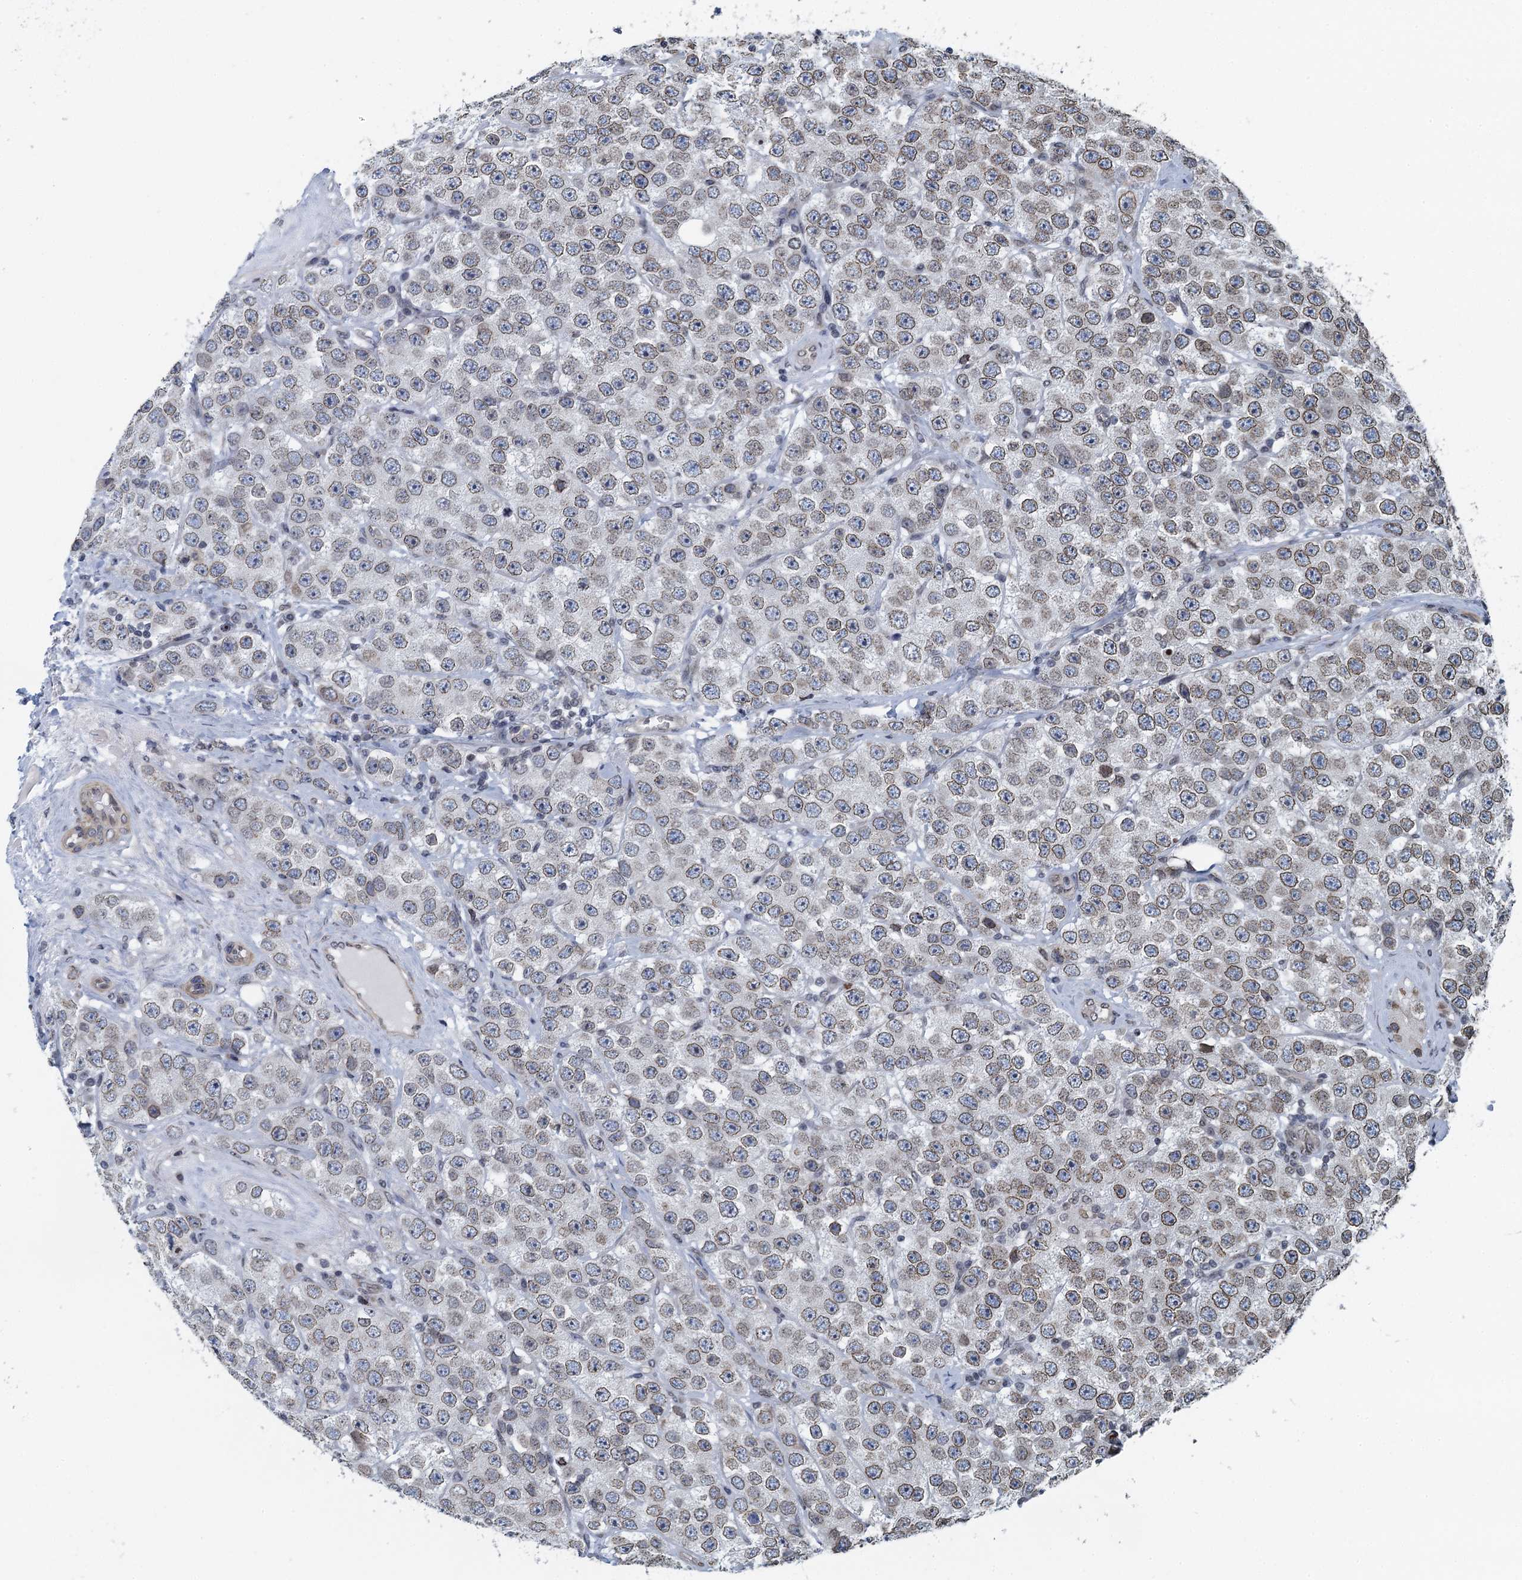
{"staining": {"intensity": "weak", "quantity": ">75%", "location": "cytoplasmic/membranous,nuclear"}, "tissue": "testis cancer", "cell_type": "Tumor cells", "image_type": "cancer", "snomed": [{"axis": "morphology", "description": "Seminoma, NOS"}, {"axis": "topography", "description": "Testis"}], "caption": "Immunohistochemistry (IHC) histopathology image of neoplastic tissue: seminoma (testis) stained using immunohistochemistry shows low levels of weak protein expression localized specifically in the cytoplasmic/membranous and nuclear of tumor cells, appearing as a cytoplasmic/membranous and nuclear brown color.", "gene": "CCDC34", "patient": {"sex": "male", "age": 28}}